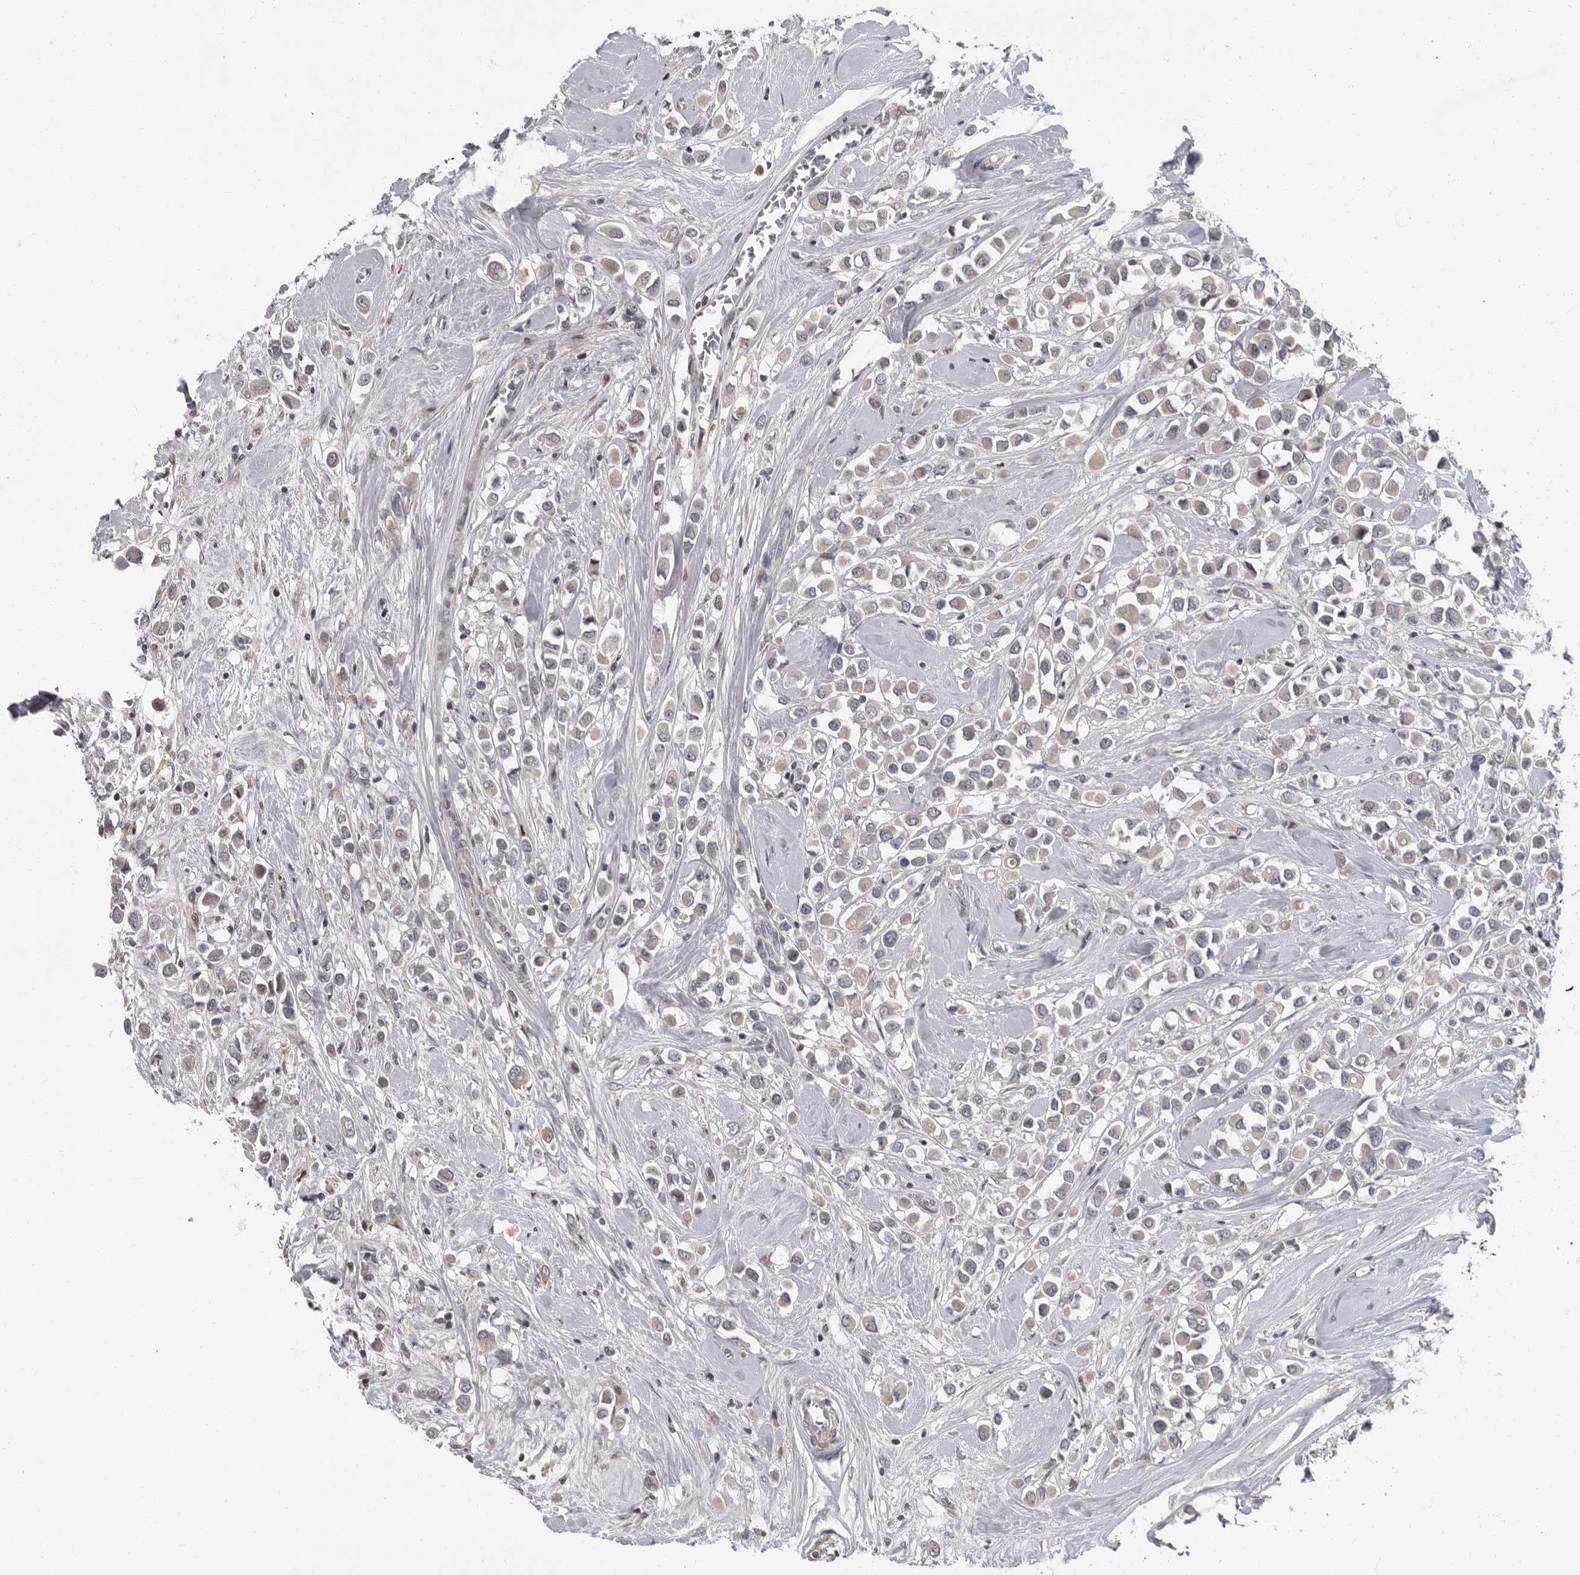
{"staining": {"intensity": "negative", "quantity": "none", "location": "none"}, "tissue": "breast cancer", "cell_type": "Tumor cells", "image_type": "cancer", "snomed": [{"axis": "morphology", "description": "Duct carcinoma"}, {"axis": "topography", "description": "Breast"}], "caption": "Immunohistochemical staining of invasive ductal carcinoma (breast) displays no significant staining in tumor cells.", "gene": "PDE7A", "patient": {"sex": "female", "age": 61}}